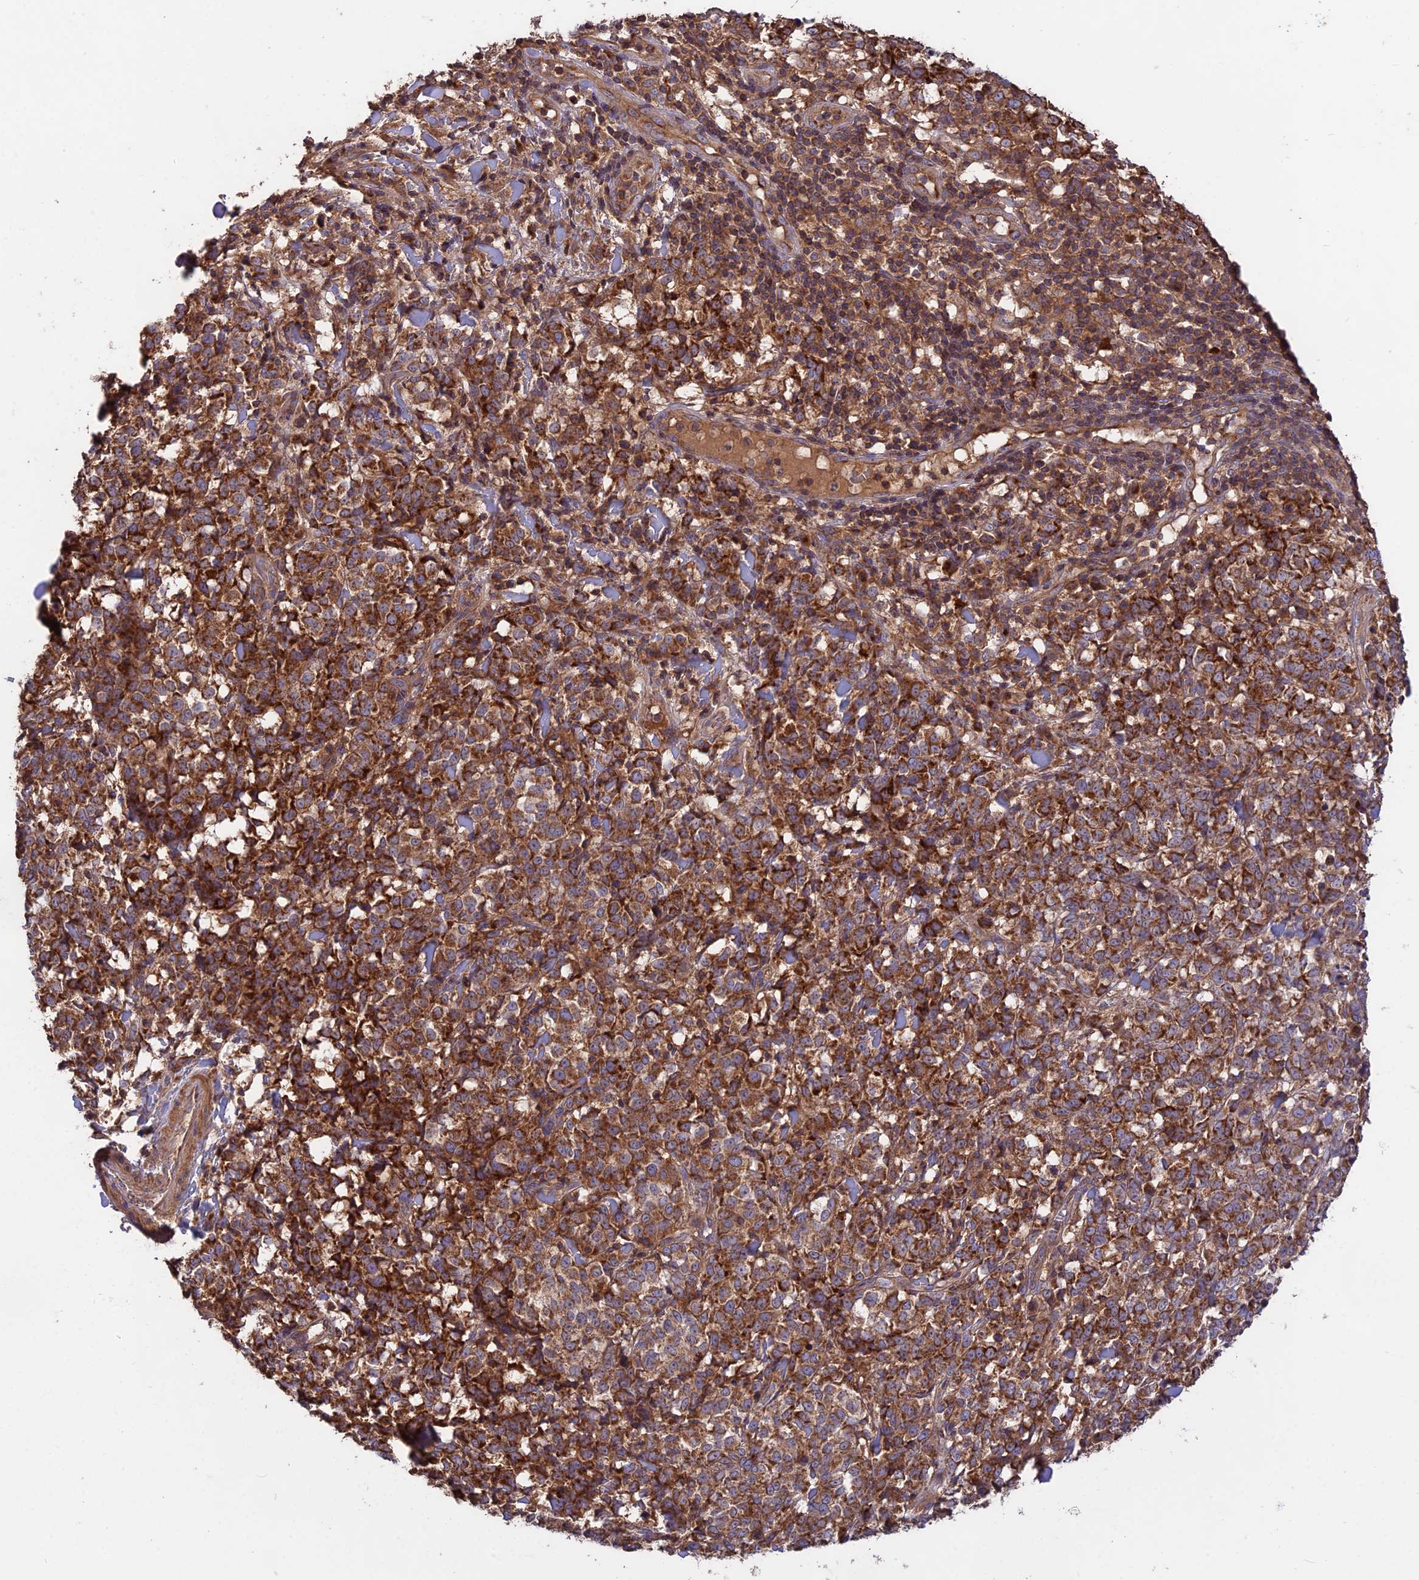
{"staining": {"intensity": "strong", "quantity": ">75%", "location": "cytoplasmic/membranous"}, "tissue": "melanoma", "cell_type": "Tumor cells", "image_type": "cancer", "snomed": [{"axis": "morphology", "description": "Malignant melanoma, NOS"}, {"axis": "topography", "description": "Skin"}], "caption": "Malignant melanoma stained for a protein (brown) reveals strong cytoplasmic/membranous positive staining in approximately >75% of tumor cells.", "gene": "NUDT8", "patient": {"sex": "female", "age": 72}}